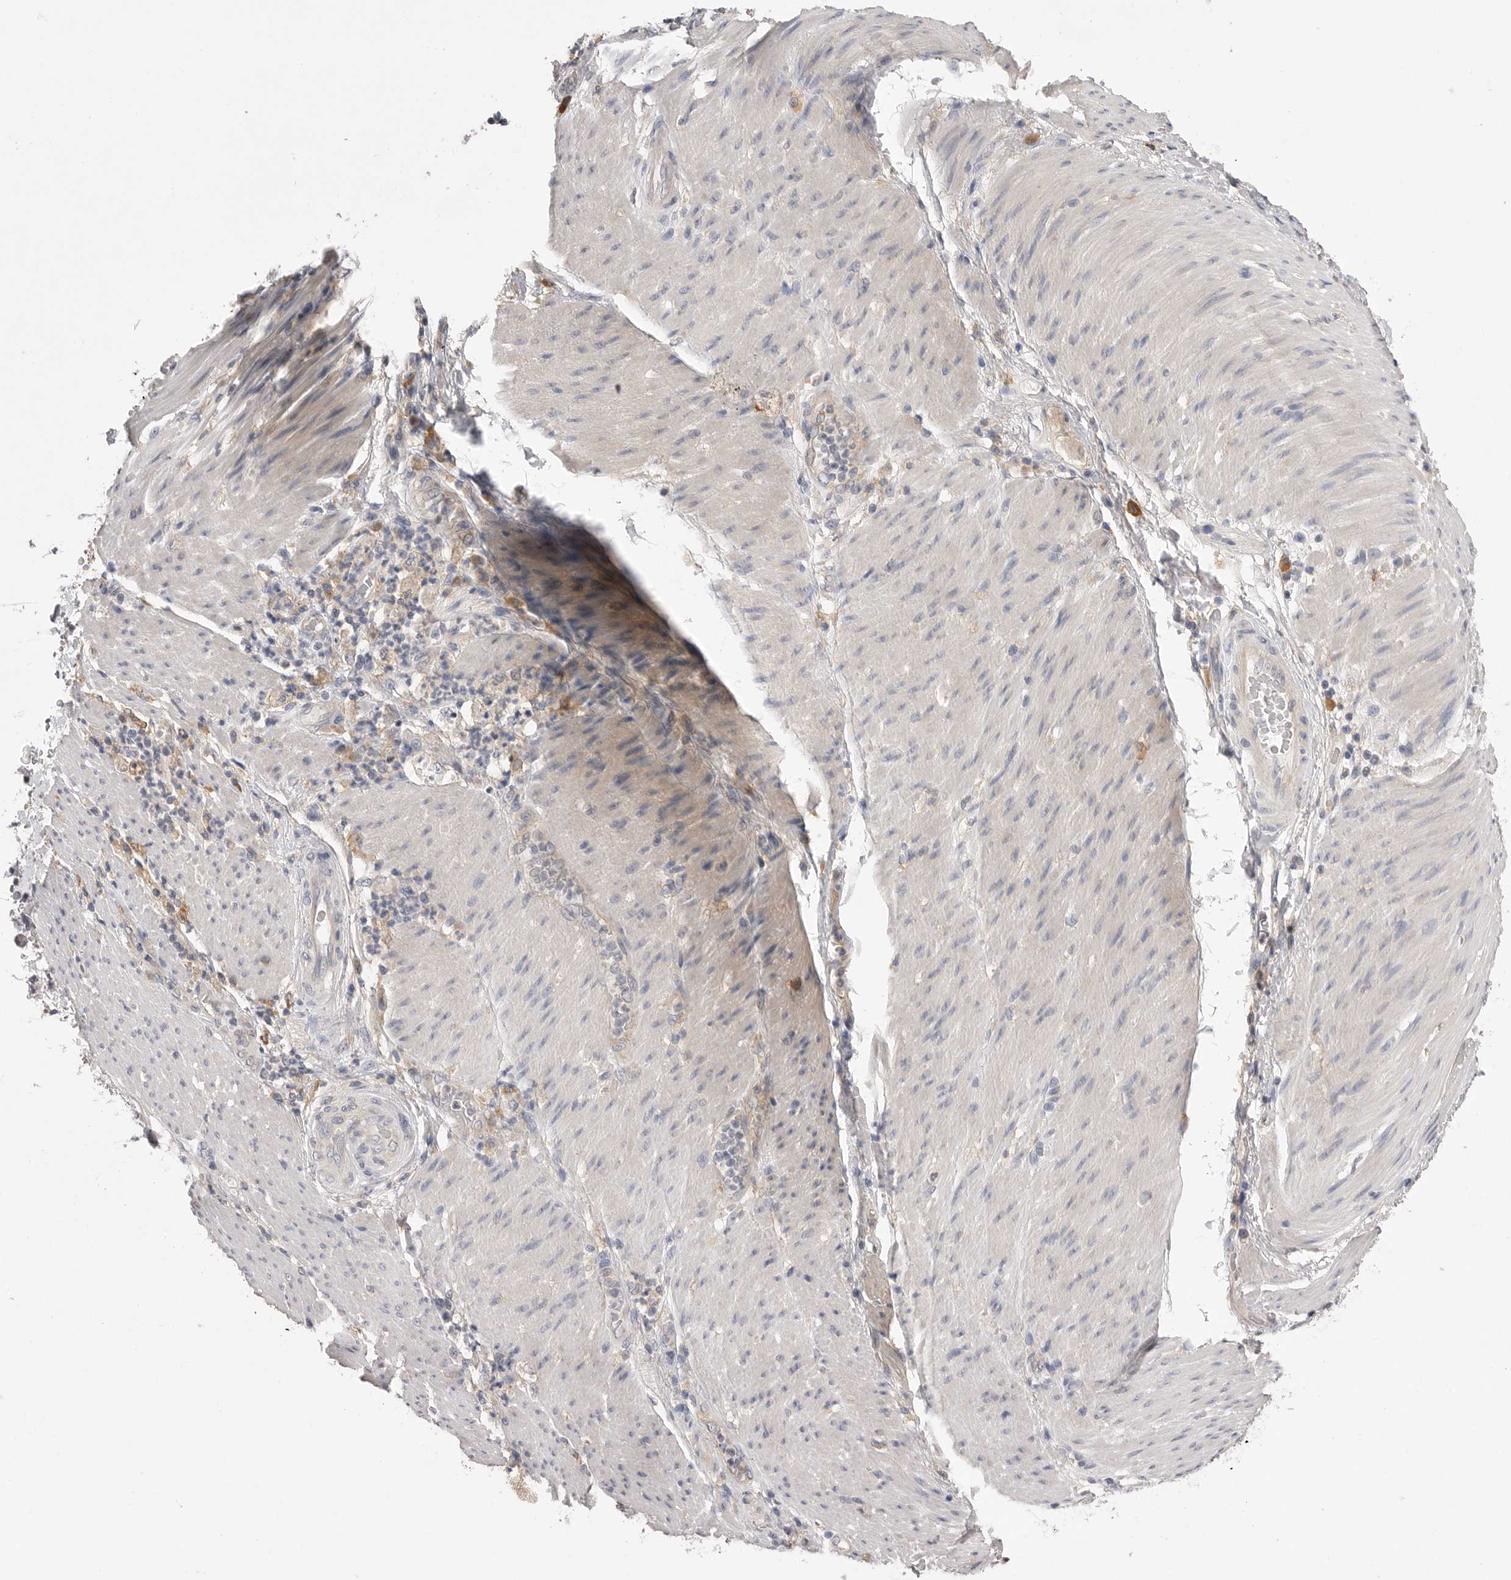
{"staining": {"intensity": "negative", "quantity": "none", "location": "none"}, "tissue": "stomach cancer", "cell_type": "Tumor cells", "image_type": "cancer", "snomed": [{"axis": "morphology", "description": "Adenocarcinoma, NOS"}, {"axis": "topography", "description": "Stomach"}], "caption": "Immunohistochemistry histopathology image of adenocarcinoma (stomach) stained for a protein (brown), which demonstrates no staining in tumor cells. (DAB immunohistochemistry, high magnification).", "gene": "VAC14", "patient": {"sex": "female", "age": 73}}